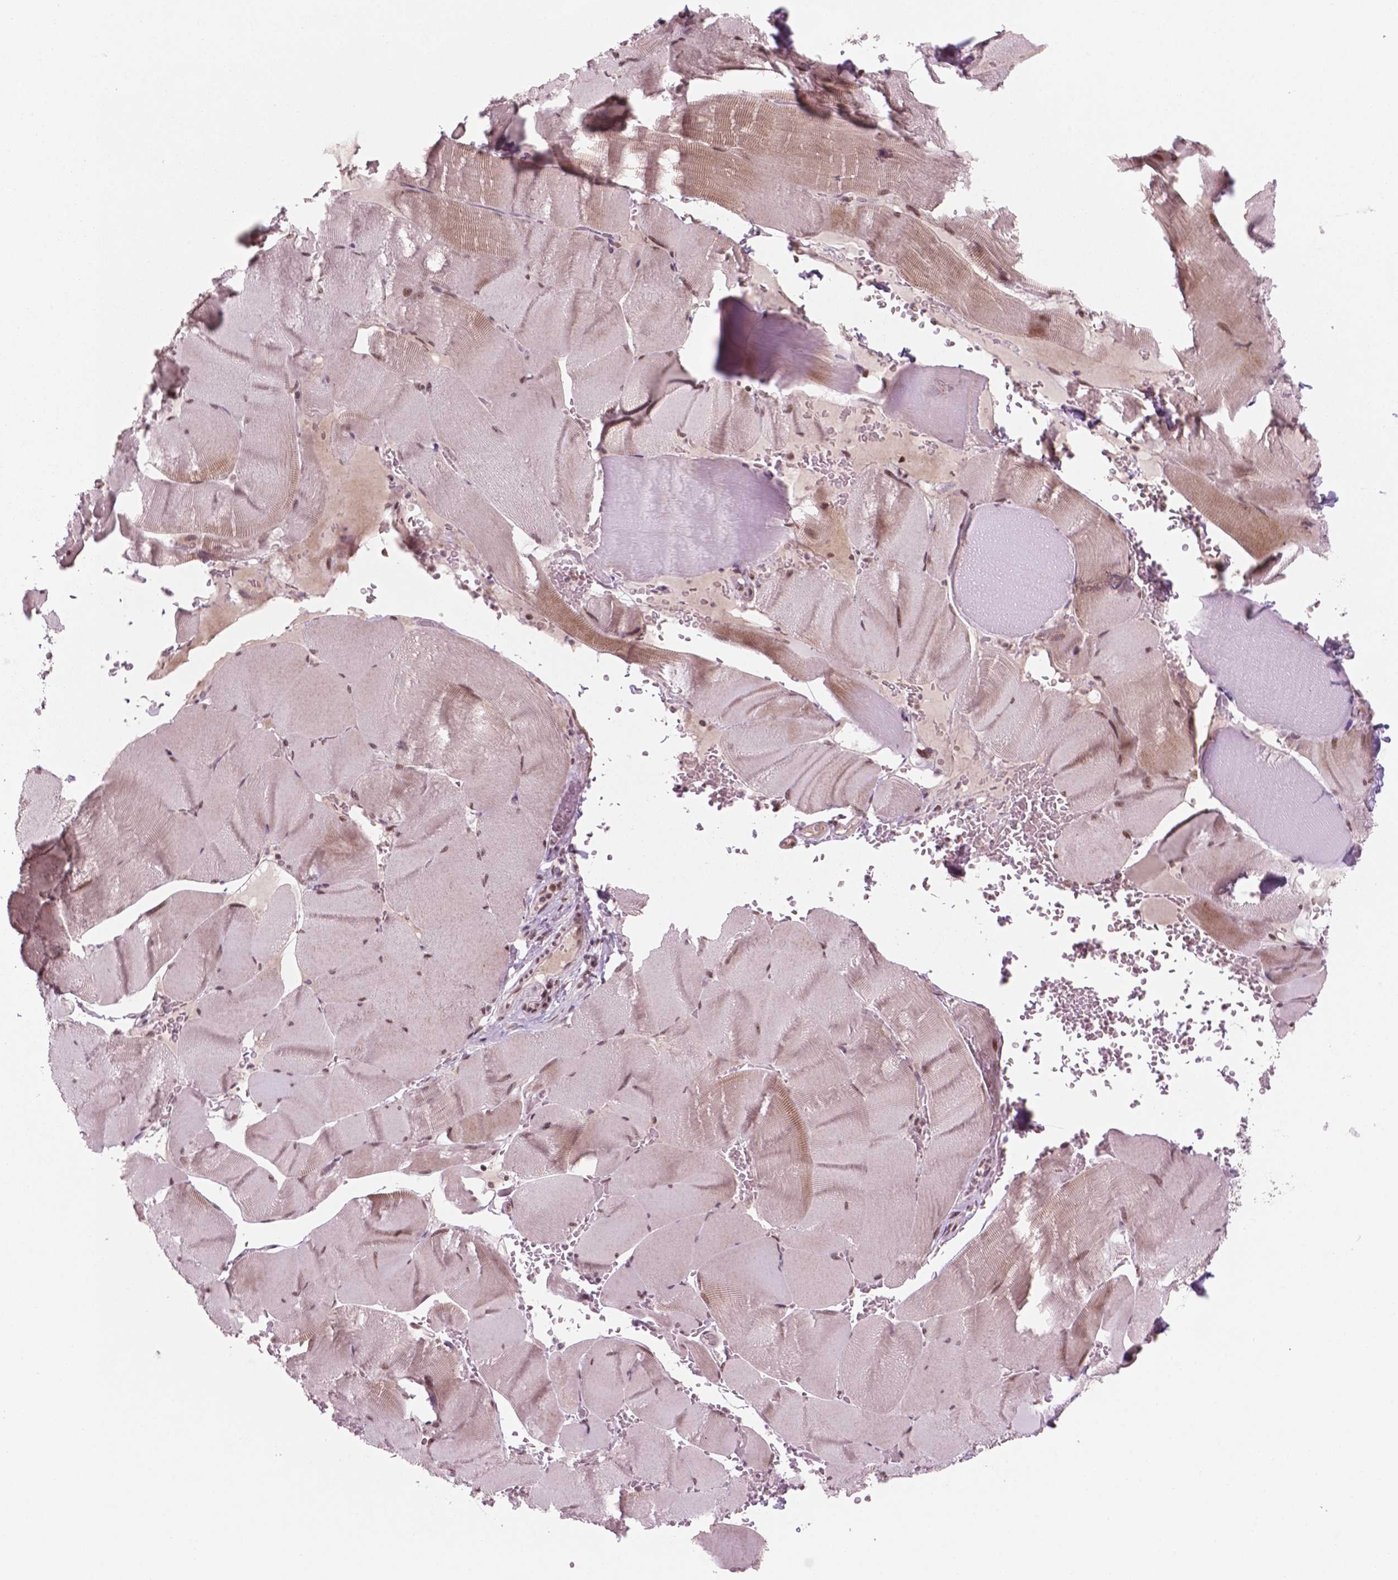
{"staining": {"intensity": "moderate", "quantity": ">75%", "location": "cytoplasmic/membranous,nuclear"}, "tissue": "skeletal muscle", "cell_type": "Myocytes", "image_type": "normal", "snomed": [{"axis": "morphology", "description": "Normal tissue, NOS"}, {"axis": "topography", "description": "Skeletal muscle"}], "caption": "Protein expression by IHC displays moderate cytoplasmic/membranous,nuclear expression in about >75% of myocytes in benign skeletal muscle. (brown staining indicates protein expression, while blue staining denotes nuclei).", "gene": "POLR2E", "patient": {"sex": "male", "age": 56}}